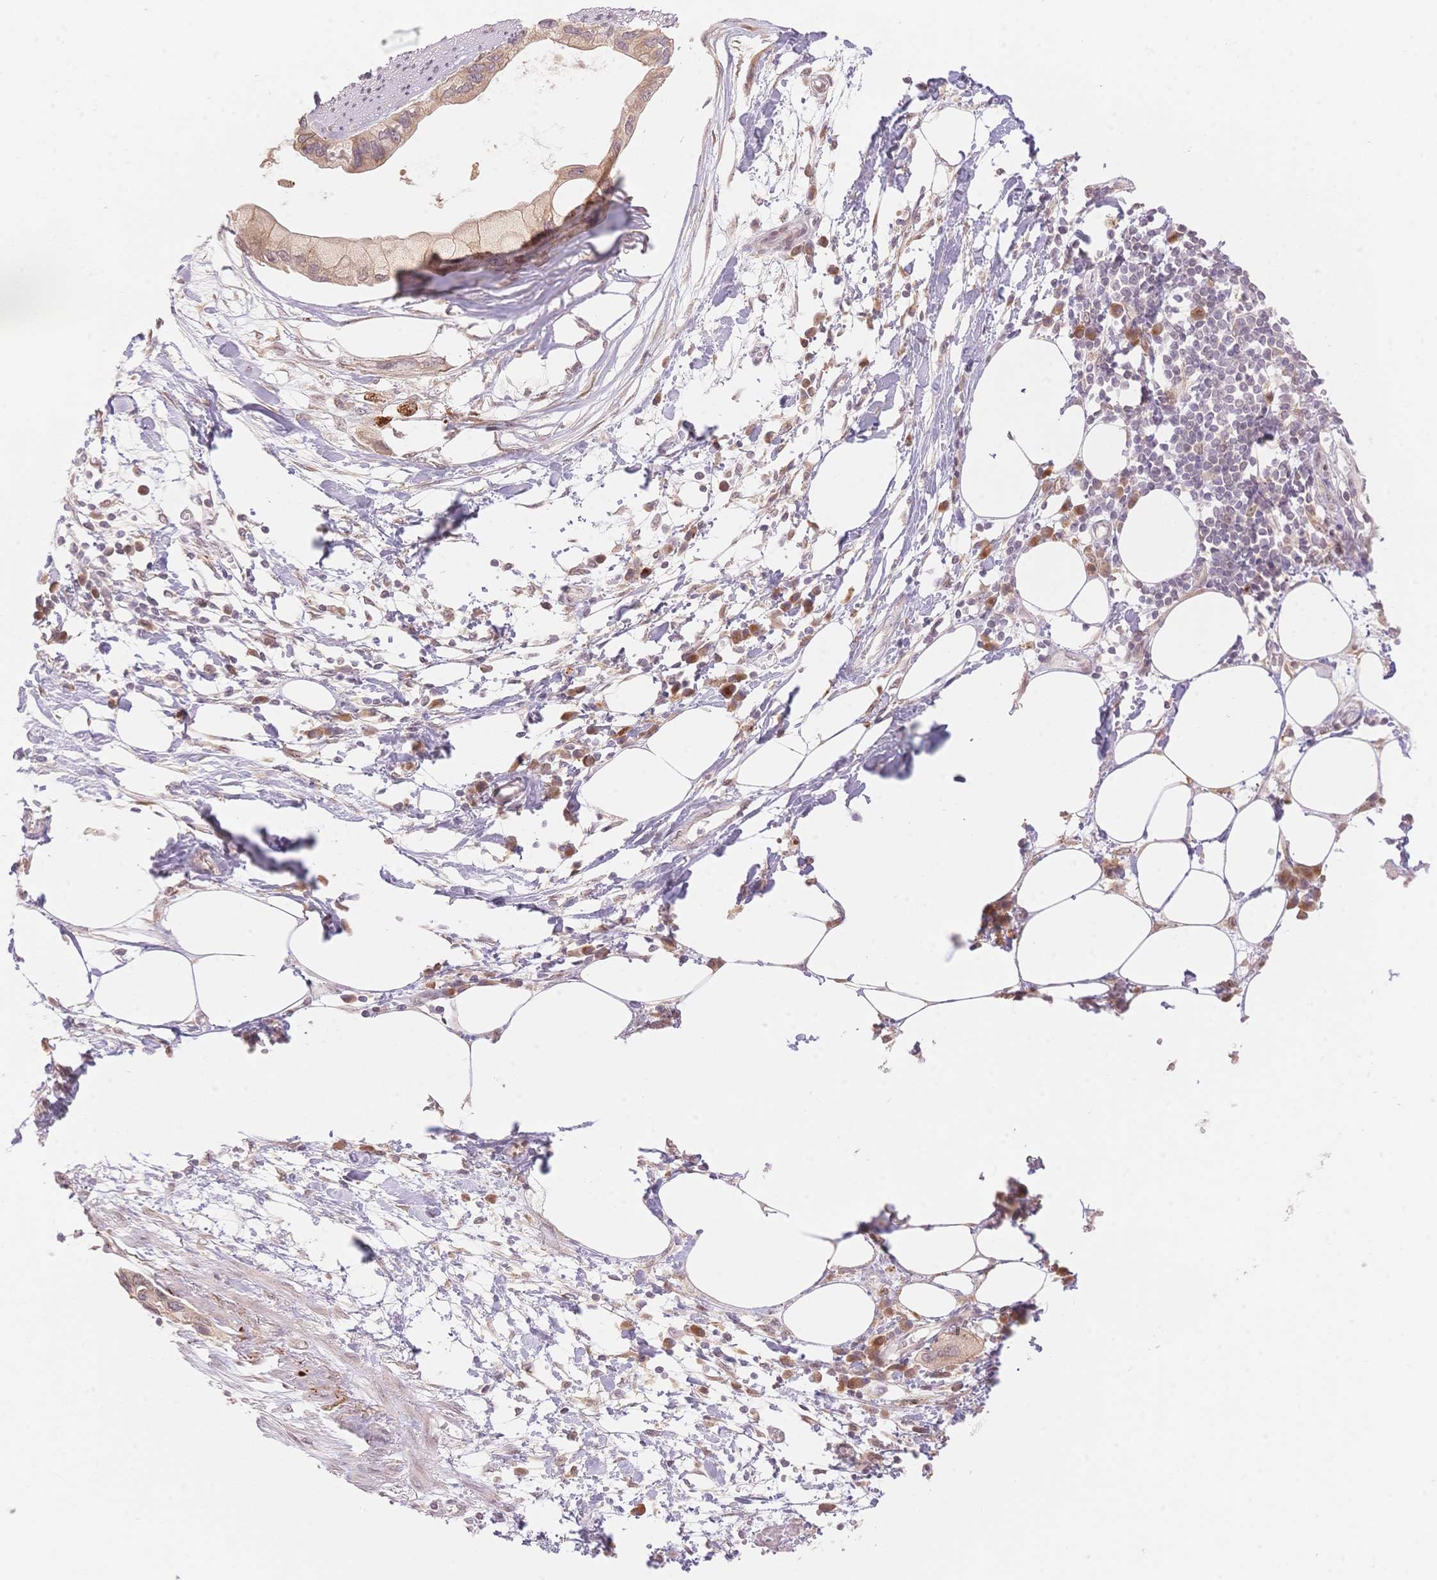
{"staining": {"intensity": "weak", "quantity": ">75%", "location": "cytoplasmic/membranous"}, "tissue": "pancreatic cancer", "cell_type": "Tumor cells", "image_type": "cancer", "snomed": [{"axis": "morphology", "description": "Adenocarcinoma, NOS"}, {"axis": "topography", "description": "Pancreas"}], "caption": "About >75% of tumor cells in human pancreatic cancer show weak cytoplasmic/membranous protein expression as visualized by brown immunohistochemical staining.", "gene": "STK39", "patient": {"sex": "female", "age": 73}}